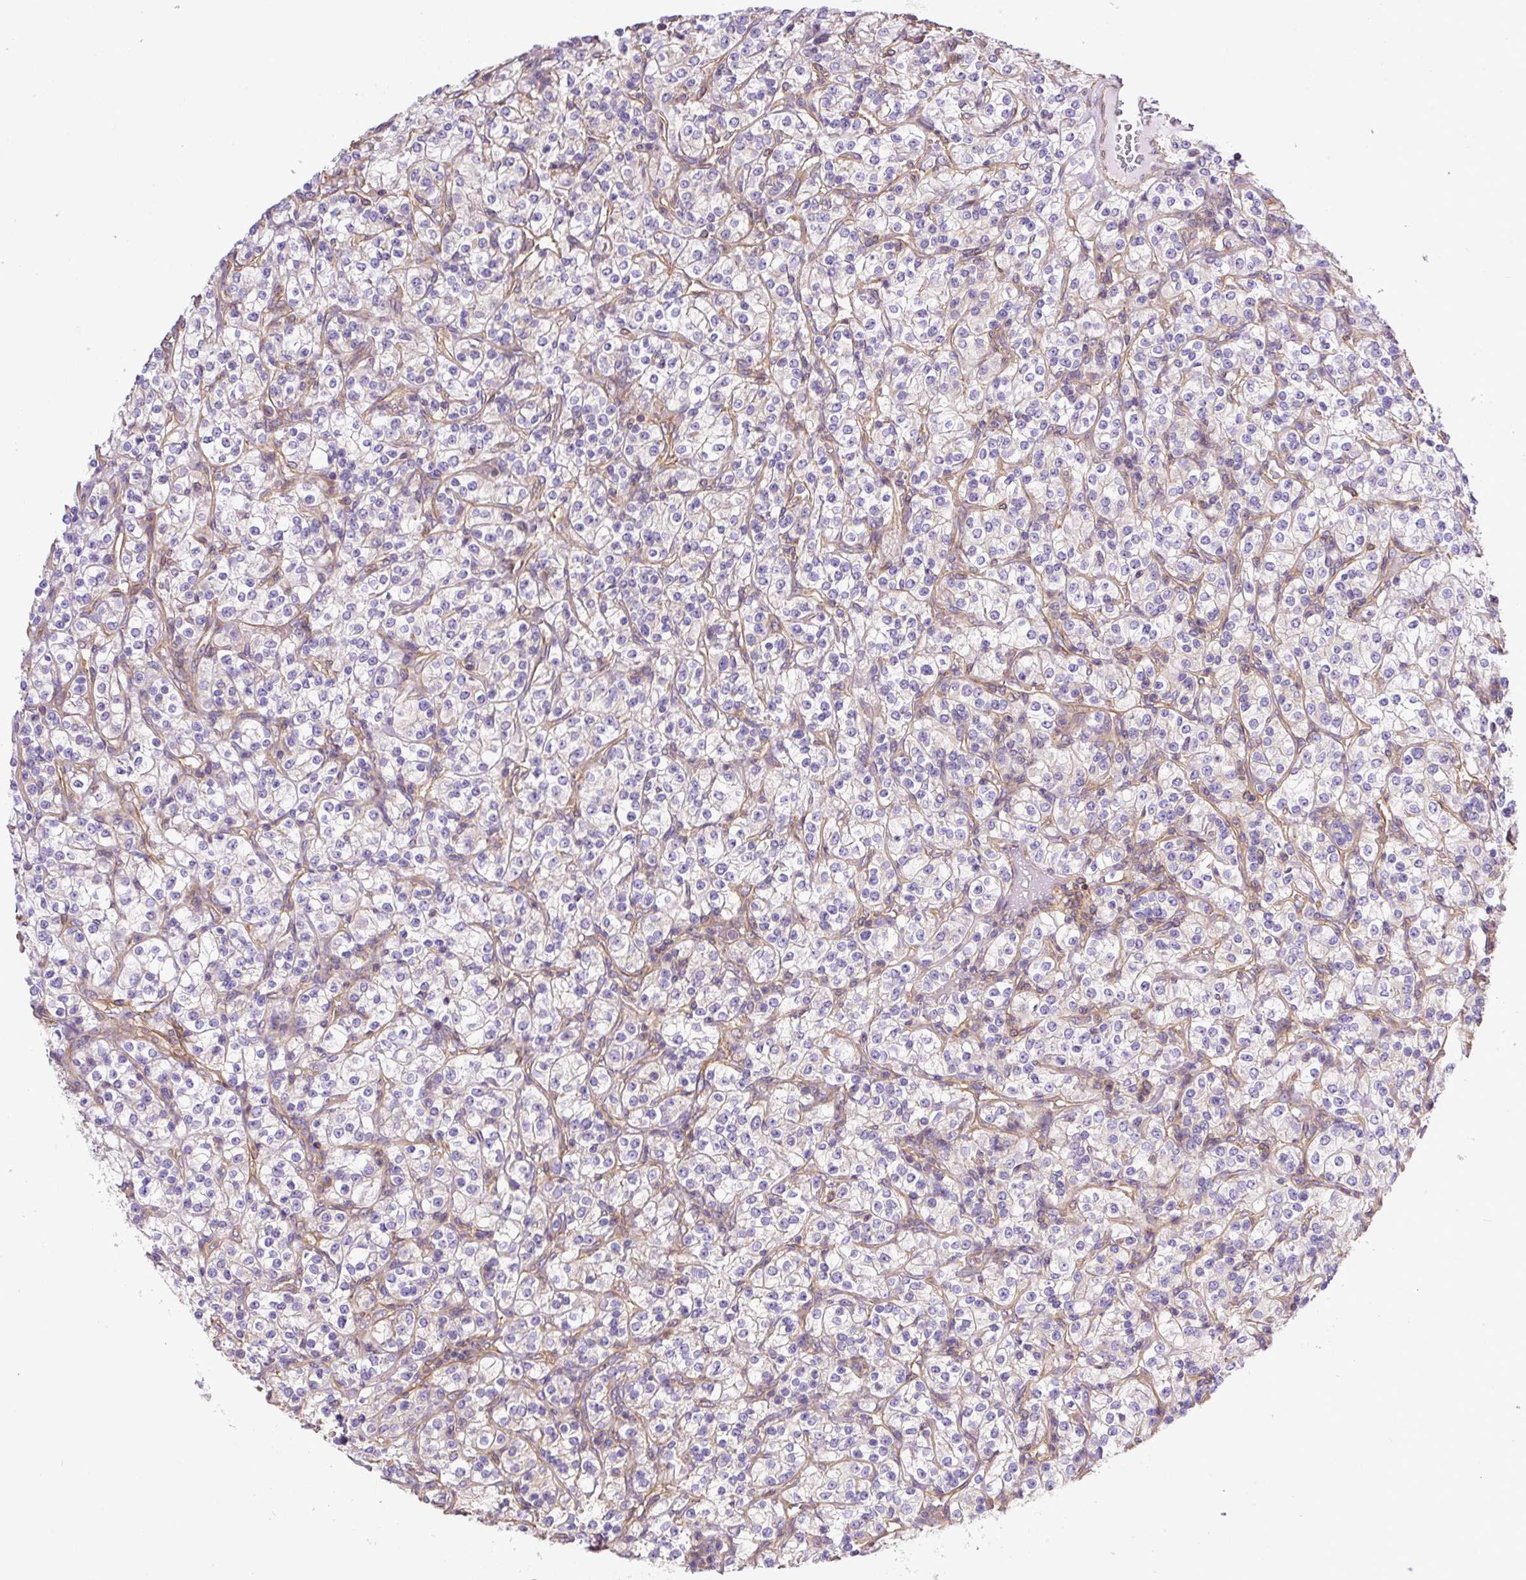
{"staining": {"intensity": "negative", "quantity": "none", "location": "none"}, "tissue": "renal cancer", "cell_type": "Tumor cells", "image_type": "cancer", "snomed": [{"axis": "morphology", "description": "Adenocarcinoma, NOS"}, {"axis": "topography", "description": "Kidney"}], "caption": "Renal cancer was stained to show a protein in brown. There is no significant expression in tumor cells.", "gene": "DCTN1", "patient": {"sex": "male", "age": 77}}